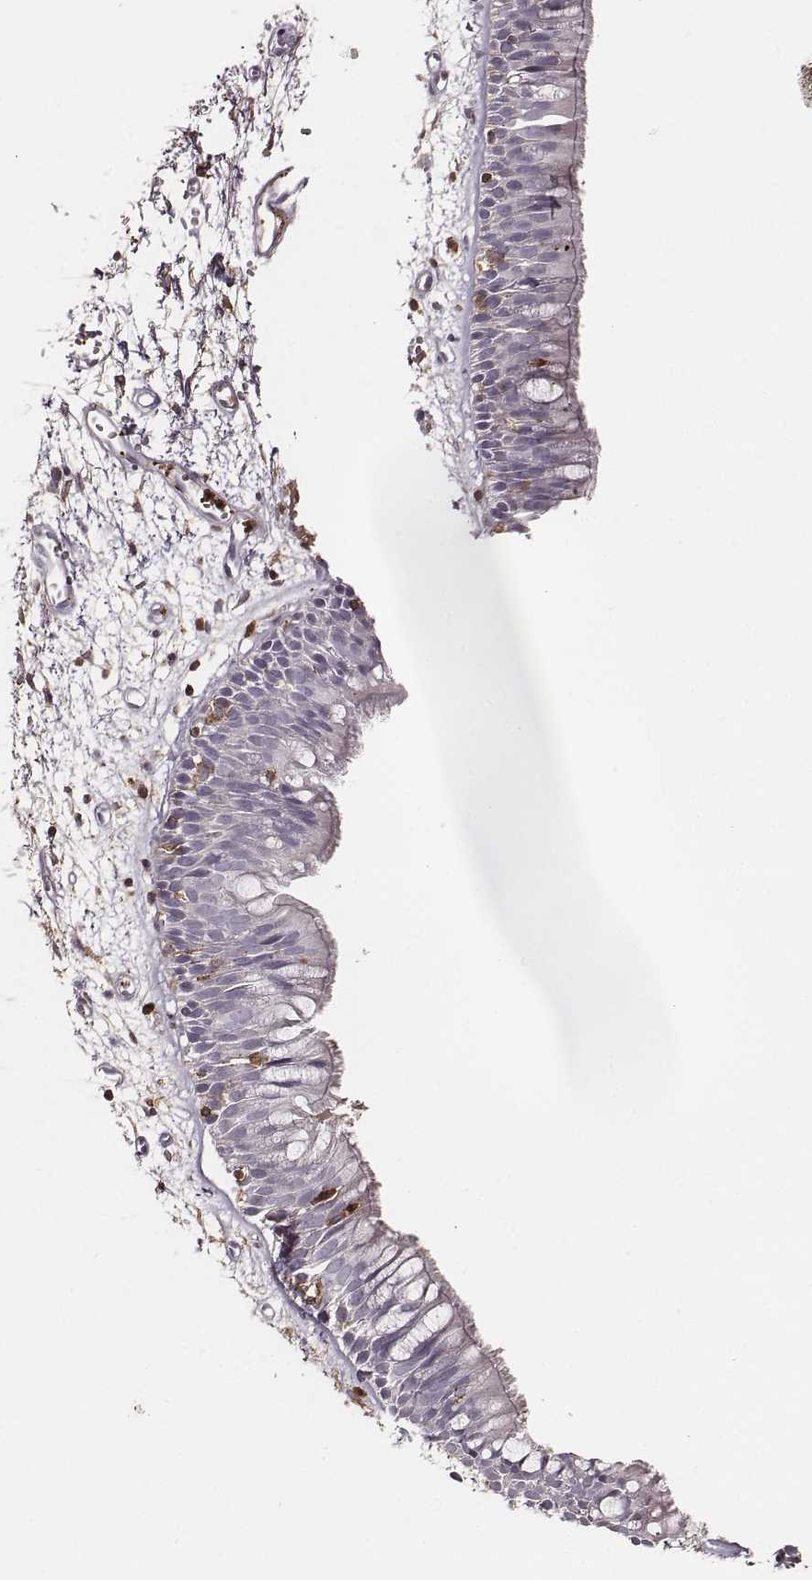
{"staining": {"intensity": "negative", "quantity": "none", "location": "none"}, "tissue": "bronchus", "cell_type": "Respiratory epithelial cells", "image_type": "normal", "snomed": [{"axis": "morphology", "description": "Normal tissue, NOS"}, {"axis": "morphology", "description": "Squamous cell carcinoma, NOS"}, {"axis": "topography", "description": "Cartilage tissue"}, {"axis": "topography", "description": "Bronchus"}, {"axis": "topography", "description": "Lung"}], "caption": "DAB immunohistochemical staining of unremarkable human bronchus exhibits no significant expression in respiratory epithelial cells.", "gene": "ZYX", "patient": {"sex": "male", "age": 66}}